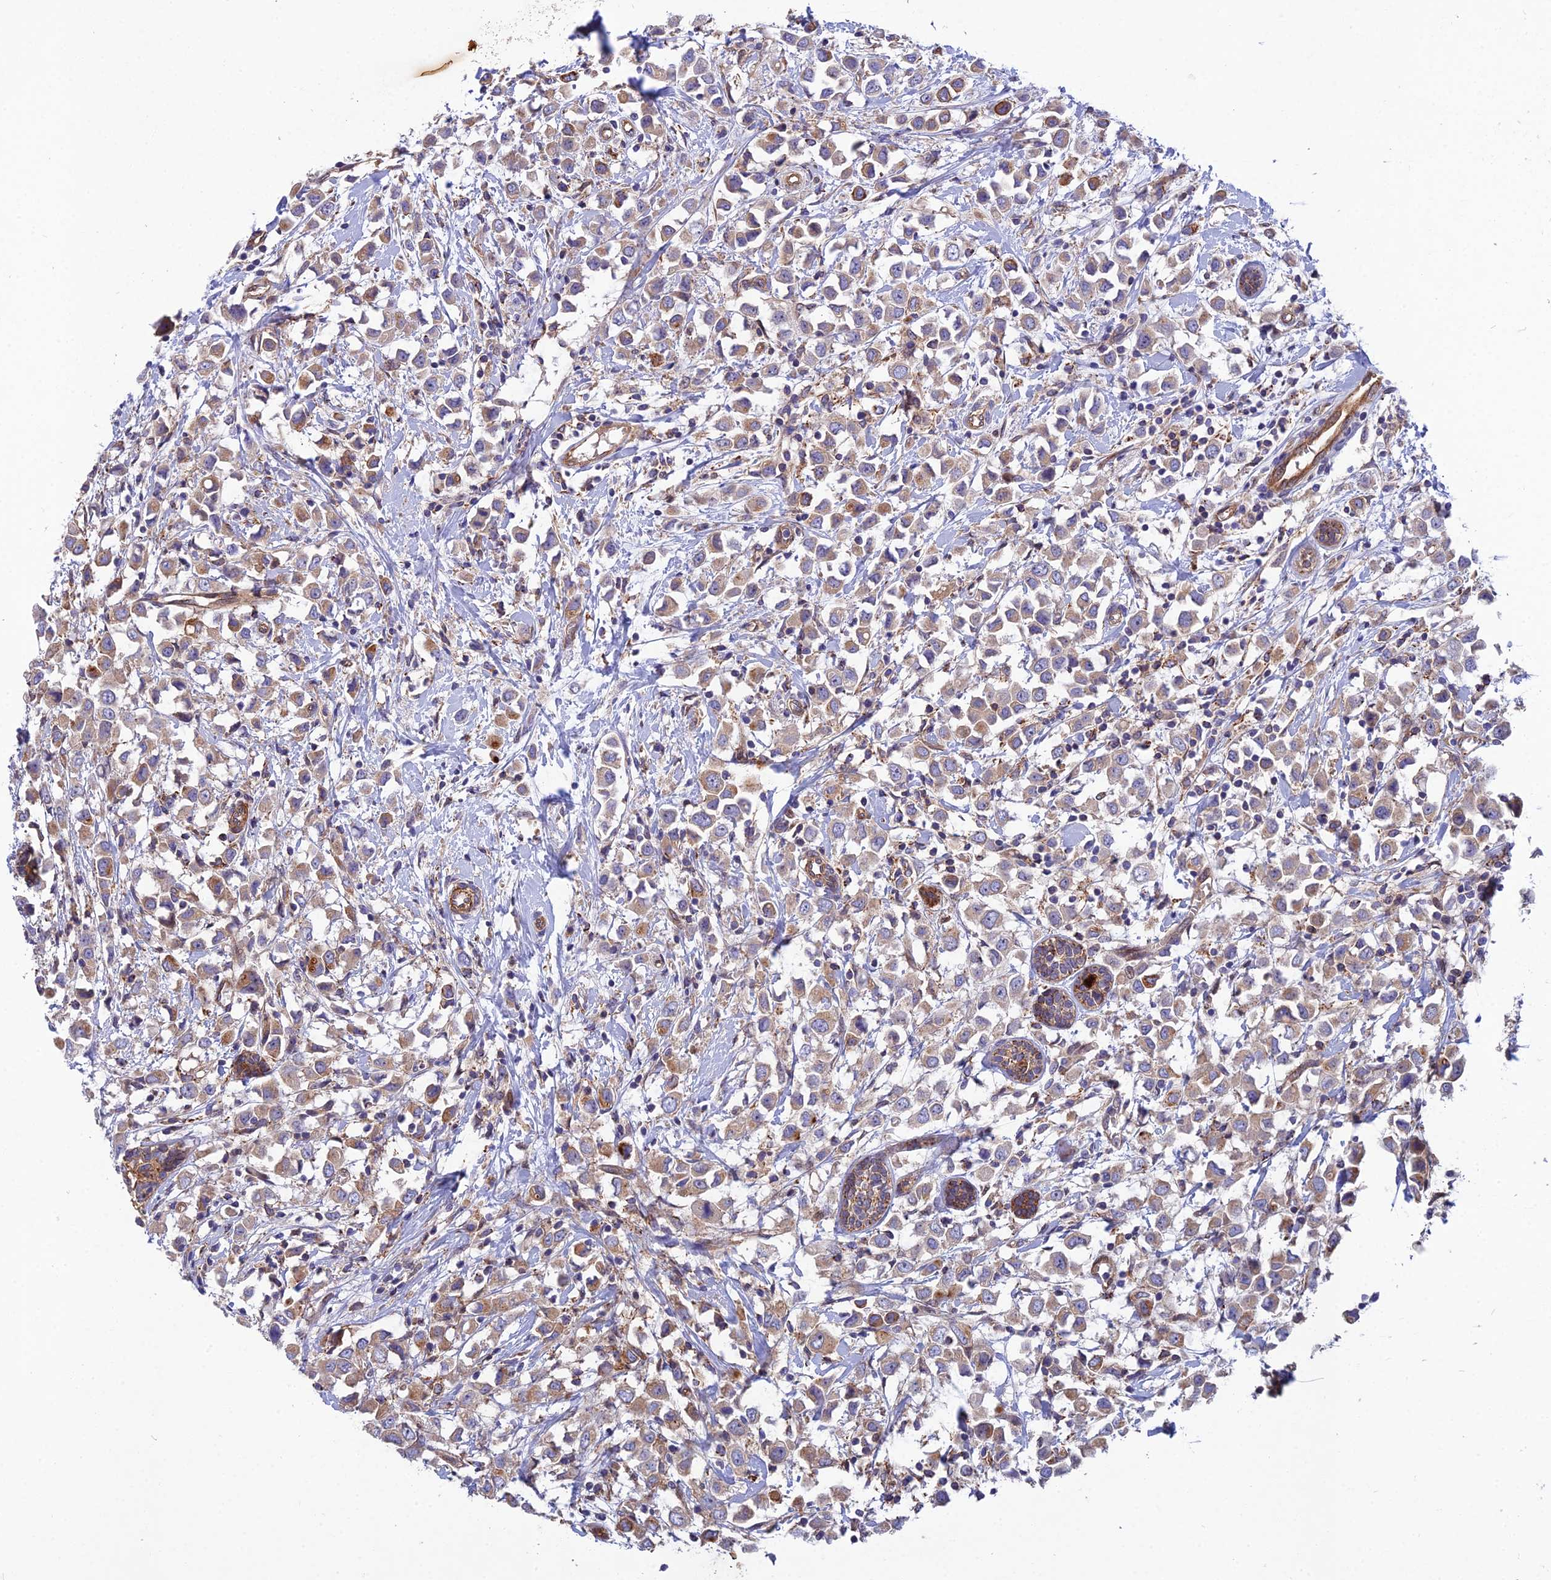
{"staining": {"intensity": "weak", "quantity": ">75%", "location": "cytoplasmic/membranous"}, "tissue": "breast cancer", "cell_type": "Tumor cells", "image_type": "cancer", "snomed": [{"axis": "morphology", "description": "Duct carcinoma"}, {"axis": "topography", "description": "Breast"}], "caption": "The photomicrograph exhibits a brown stain indicating the presence of a protein in the cytoplasmic/membranous of tumor cells in breast cancer.", "gene": "RALGAPA2", "patient": {"sex": "female", "age": 61}}